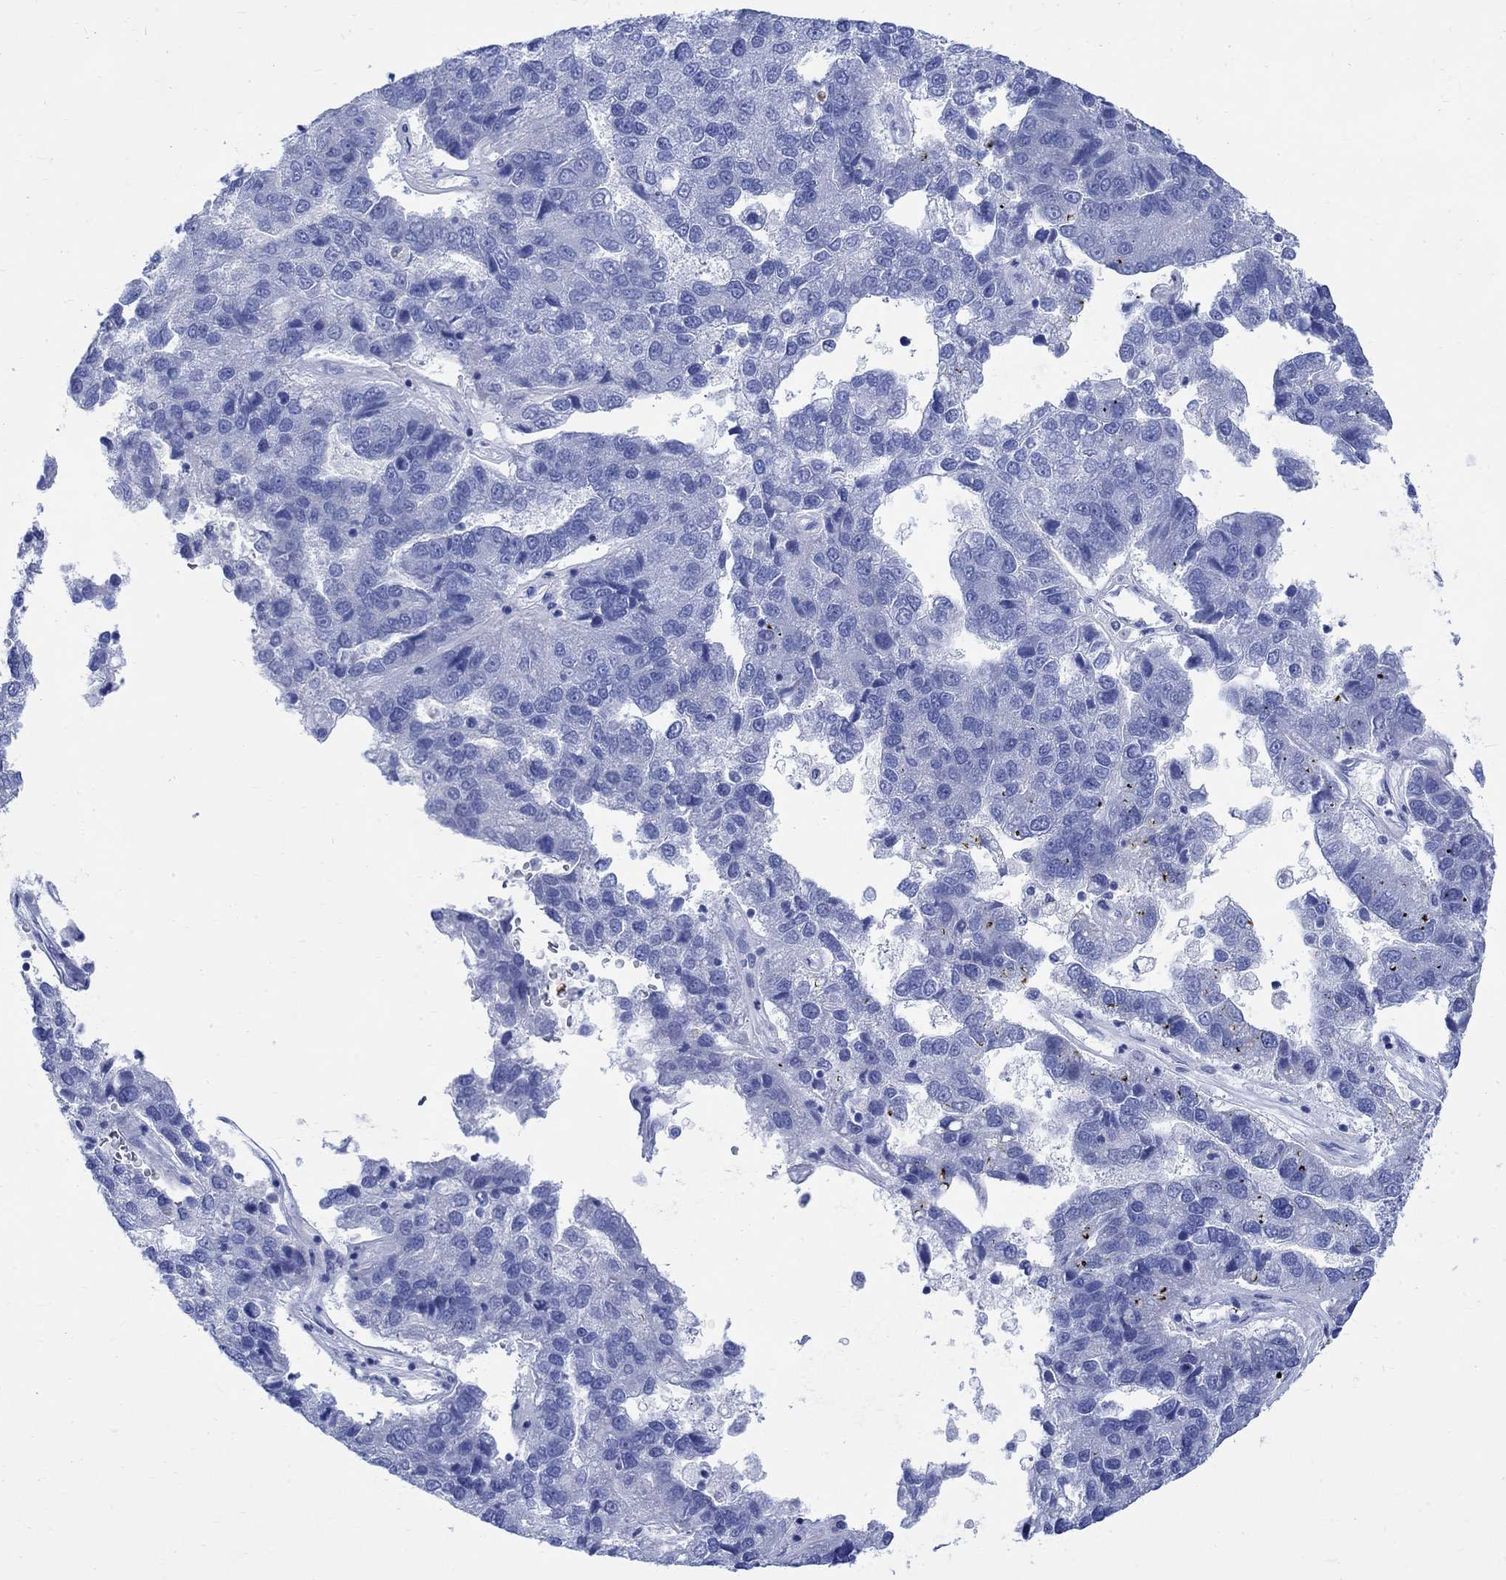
{"staining": {"intensity": "negative", "quantity": "none", "location": "none"}, "tissue": "pancreatic cancer", "cell_type": "Tumor cells", "image_type": "cancer", "snomed": [{"axis": "morphology", "description": "Adenocarcinoma, NOS"}, {"axis": "topography", "description": "Pancreas"}], "caption": "Tumor cells are negative for protein expression in human pancreatic adenocarcinoma.", "gene": "CPLX2", "patient": {"sex": "female", "age": 61}}